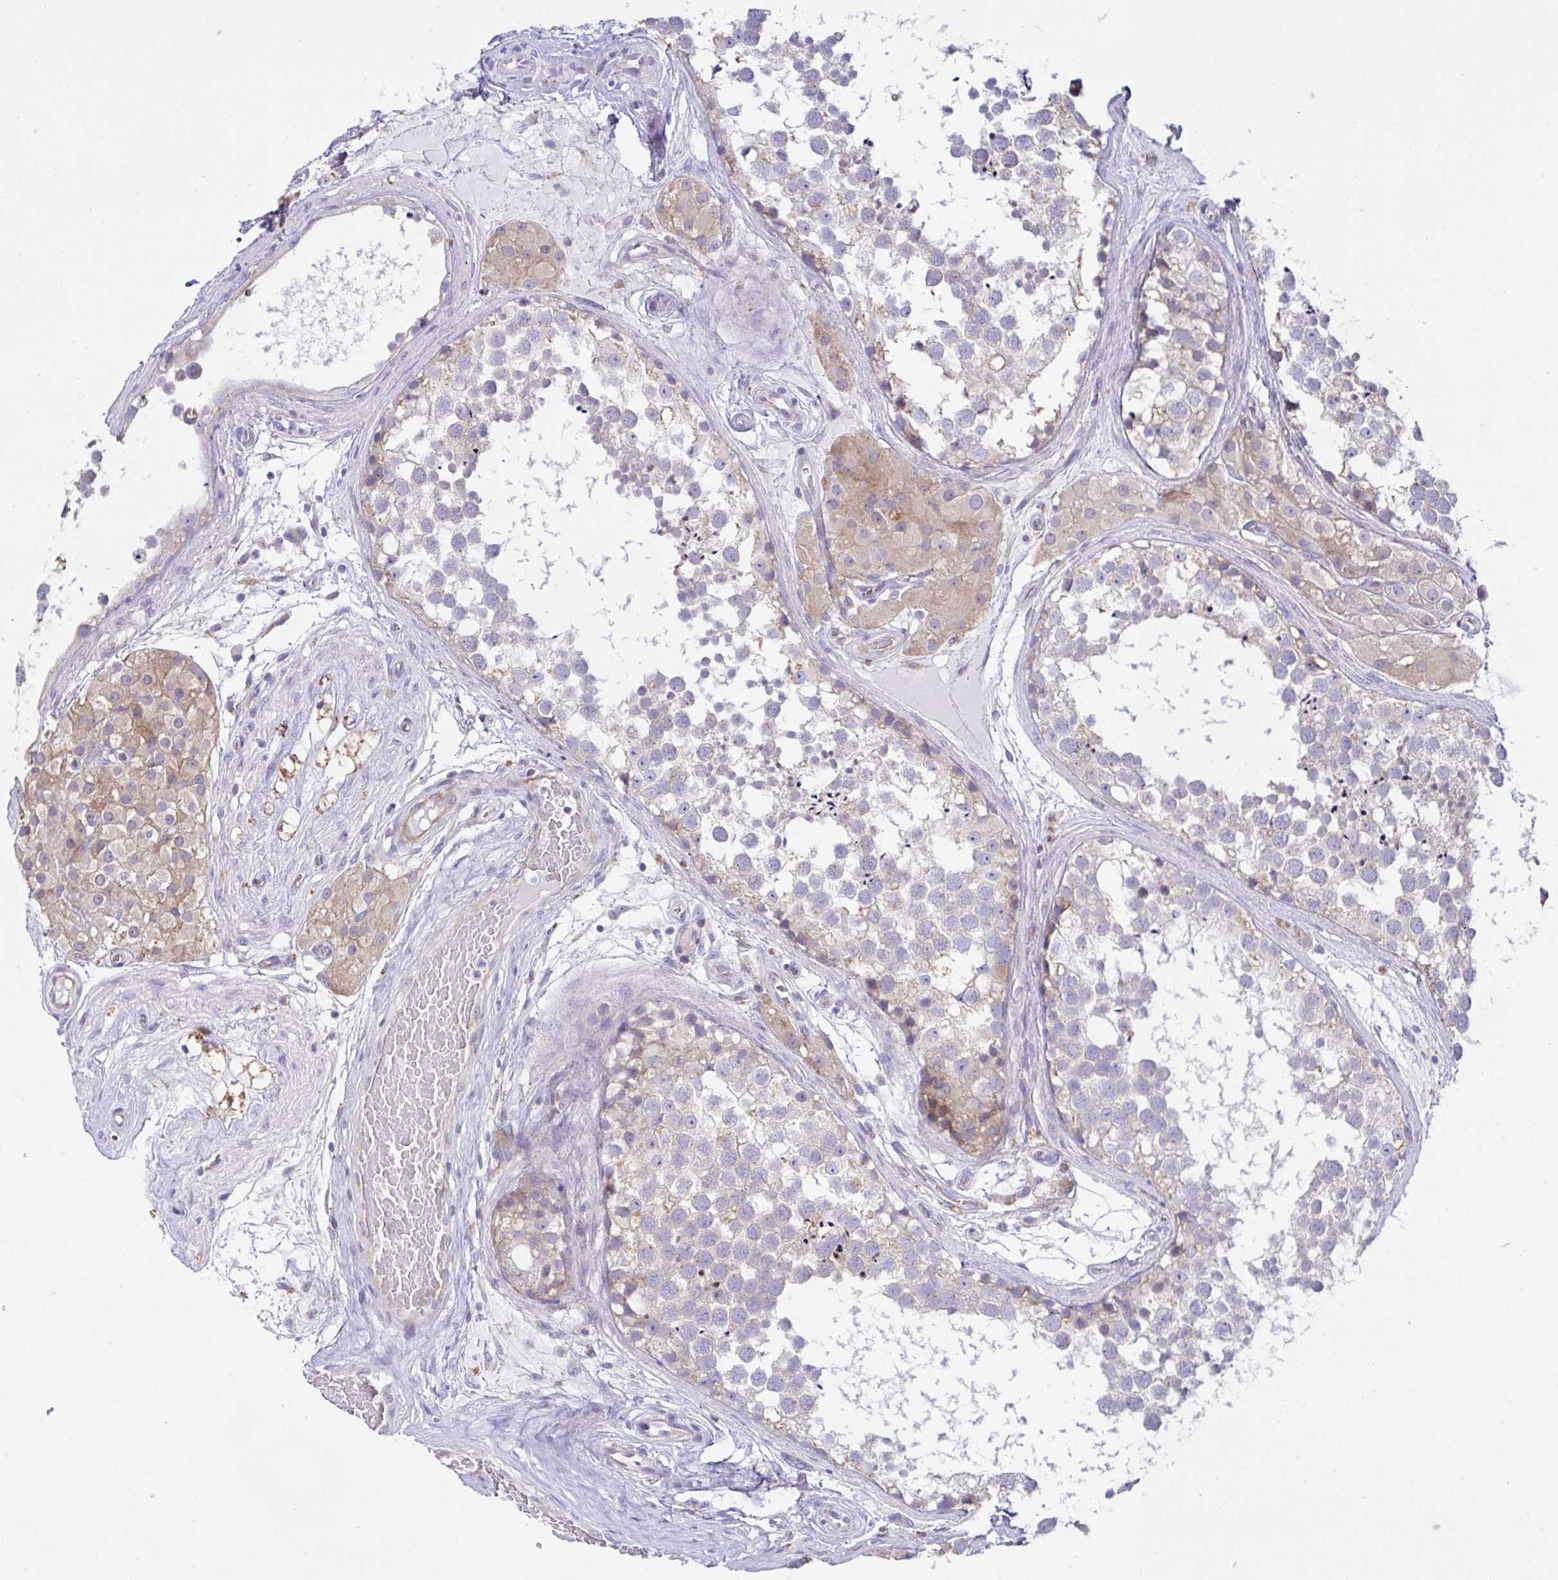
{"staining": {"intensity": "weak", "quantity": "<25%", "location": "cytoplasmic/membranous"}, "tissue": "testis", "cell_type": "Cells in seminiferous ducts", "image_type": "normal", "snomed": [{"axis": "morphology", "description": "Normal tissue, NOS"}, {"axis": "morphology", "description": "Seminoma, NOS"}, {"axis": "topography", "description": "Testis"}], "caption": "Photomicrograph shows no protein staining in cells in seminiferous ducts of unremarkable testis. (Brightfield microscopy of DAB (3,3'-diaminobenzidine) immunohistochemistry at high magnification).", "gene": "FAU", "patient": {"sex": "male", "age": 65}}